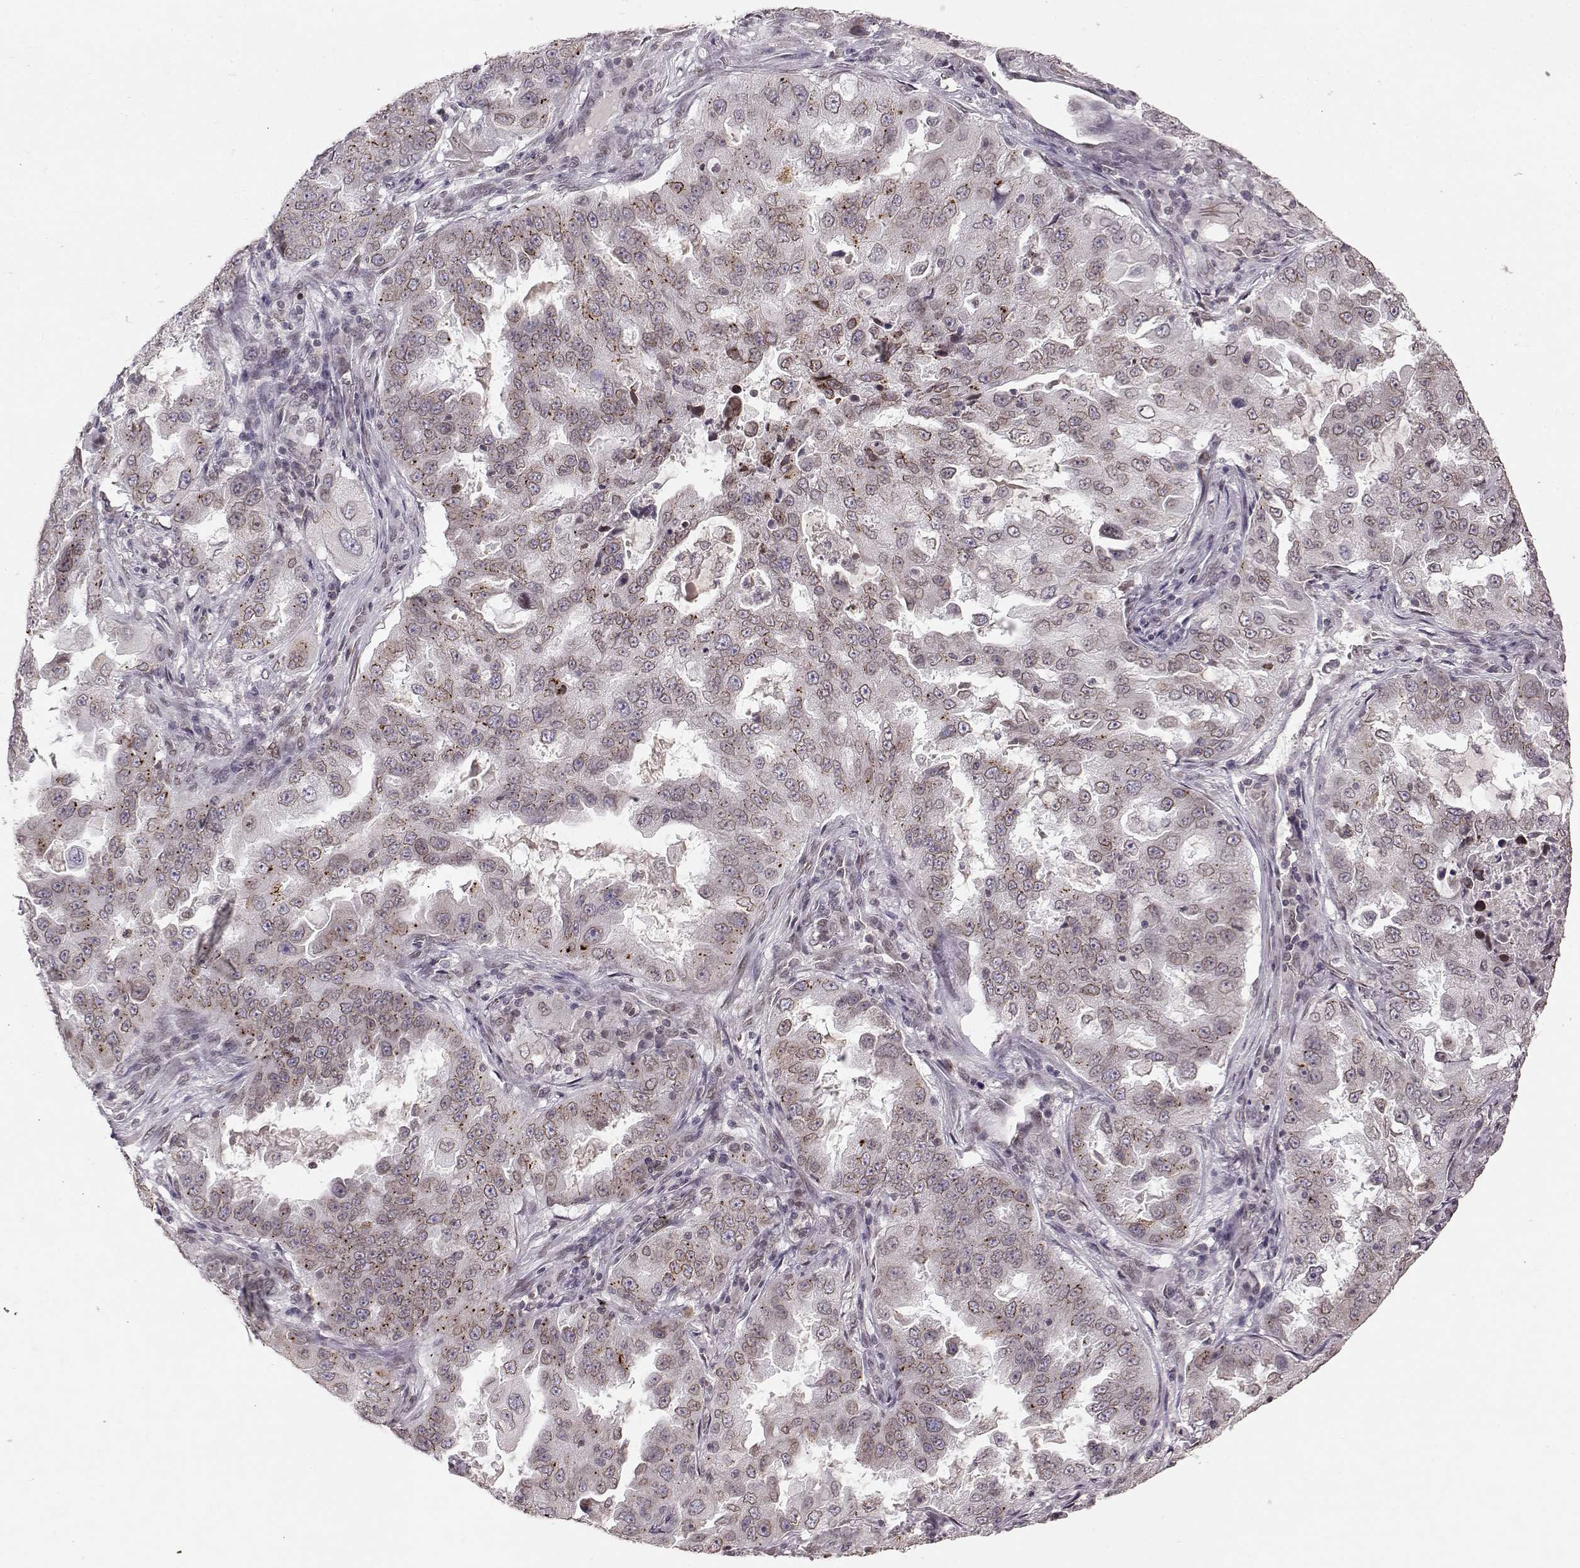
{"staining": {"intensity": "moderate", "quantity": "25%-75%", "location": "cytoplasmic/membranous,nuclear"}, "tissue": "lung cancer", "cell_type": "Tumor cells", "image_type": "cancer", "snomed": [{"axis": "morphology", "description": "Adenocarcinoma, NOS"}, {"axis": "topography", "description": "Lung"}], "caption": "Protein staining of lung cancer tissue reveals moderate cytoplasmic/membranous and nuclear staining in approximately 25%-75% of tumor cells.", "gene": "DCAF12", "patient": {"sex": "female", "age": 61}}